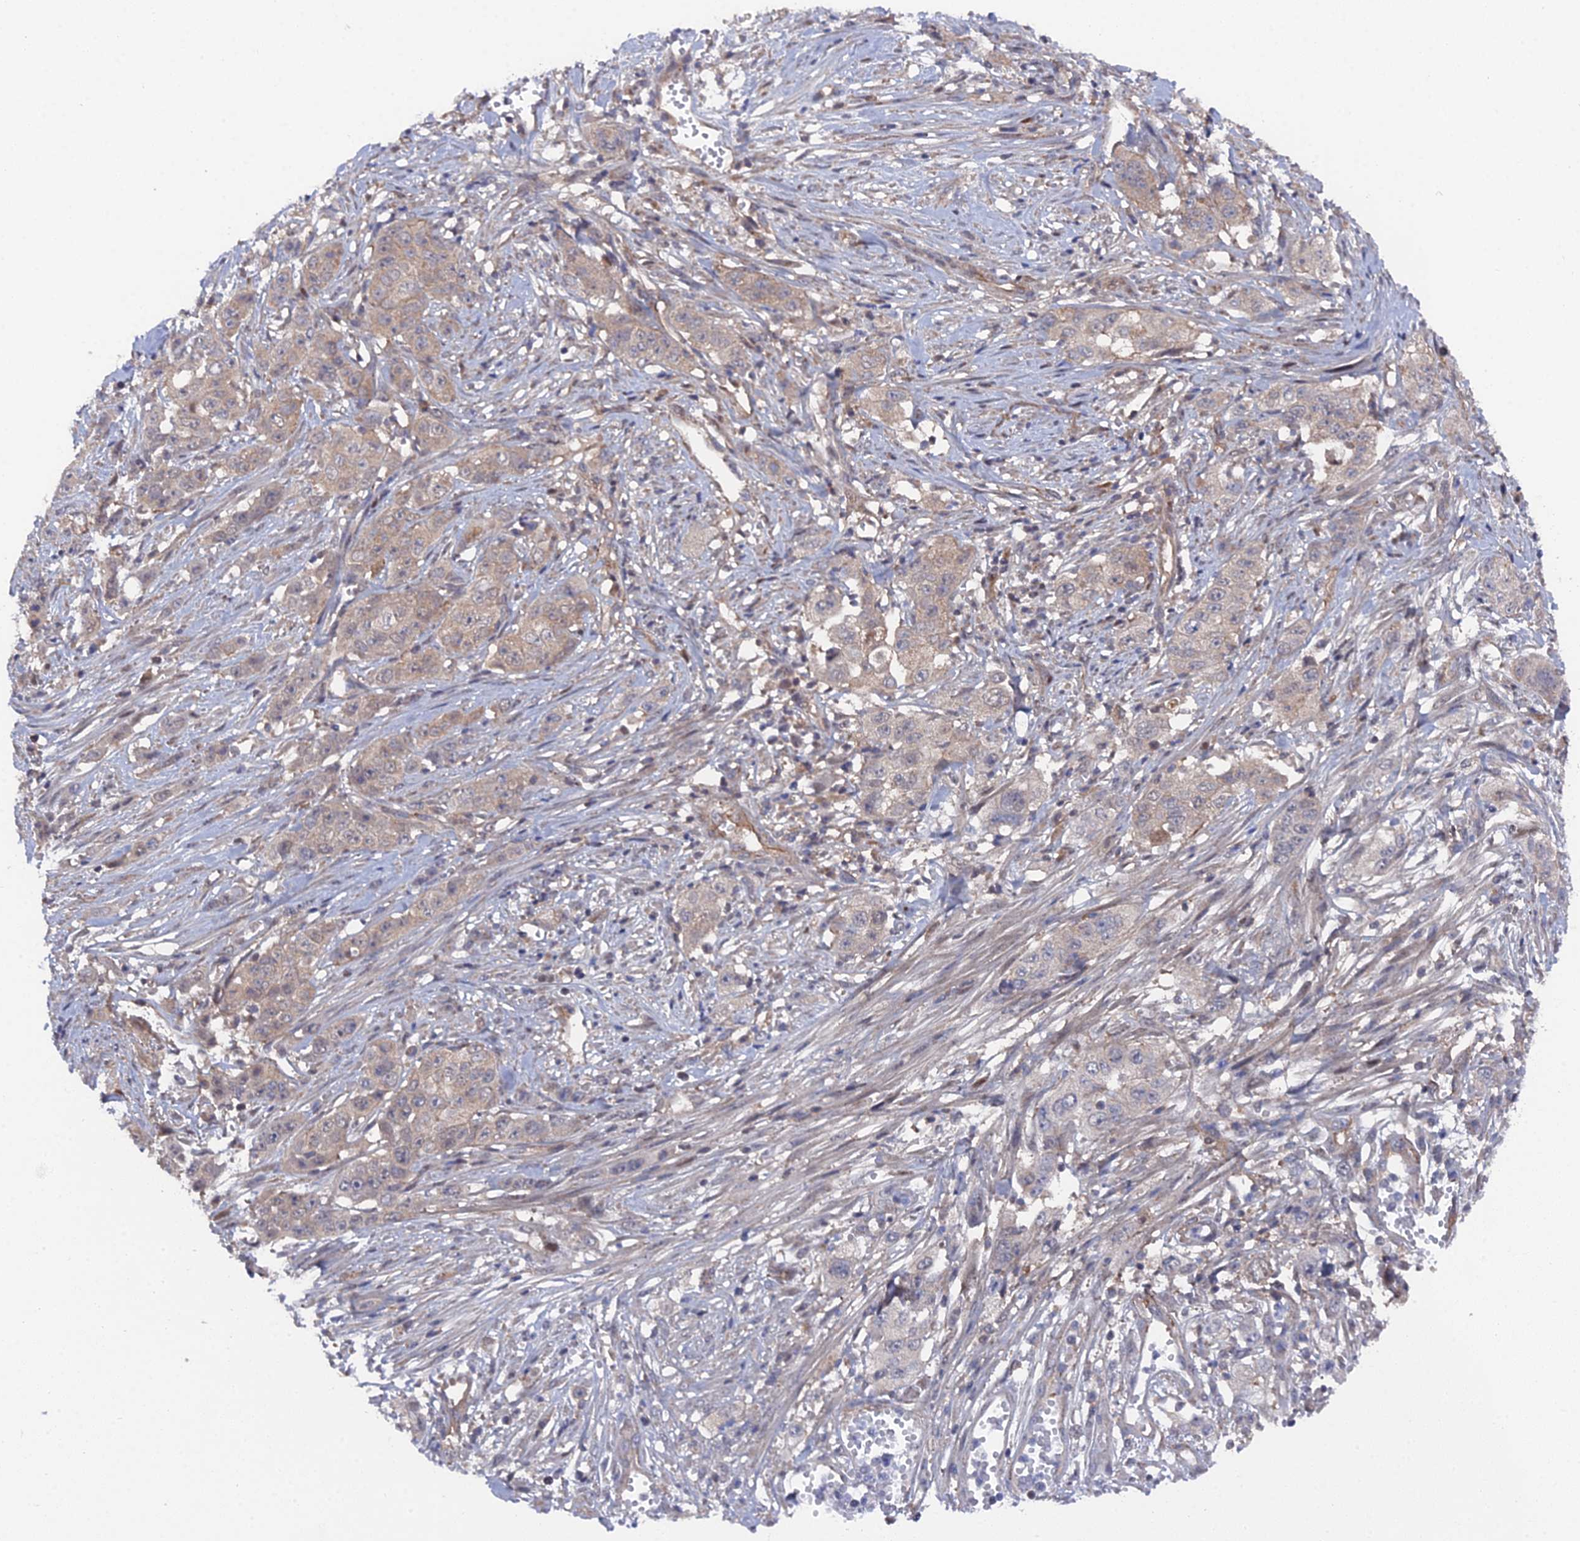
{"staining": {"intensity": "weak", "quantity": "25%-75%", "location": "cytoplasmic/membranous"}, "tissue": "stomach cancer", "cell_type": "Tumor cells", "image_type": "cancer", "snomed": [{"axis": "morphology", "description": "Adenocarcinoma, NOS"}, {"axis": "topography", "description": "Stomach, upper"}], "caption": "Immunohistochemical staining of stomach cancer reveals low levels of weak cytoplasmic/membranous expression in about 25%-75% of tumor cells.", "gene": "UNC5D", "patient": {"sex": "male", "age": 62}}